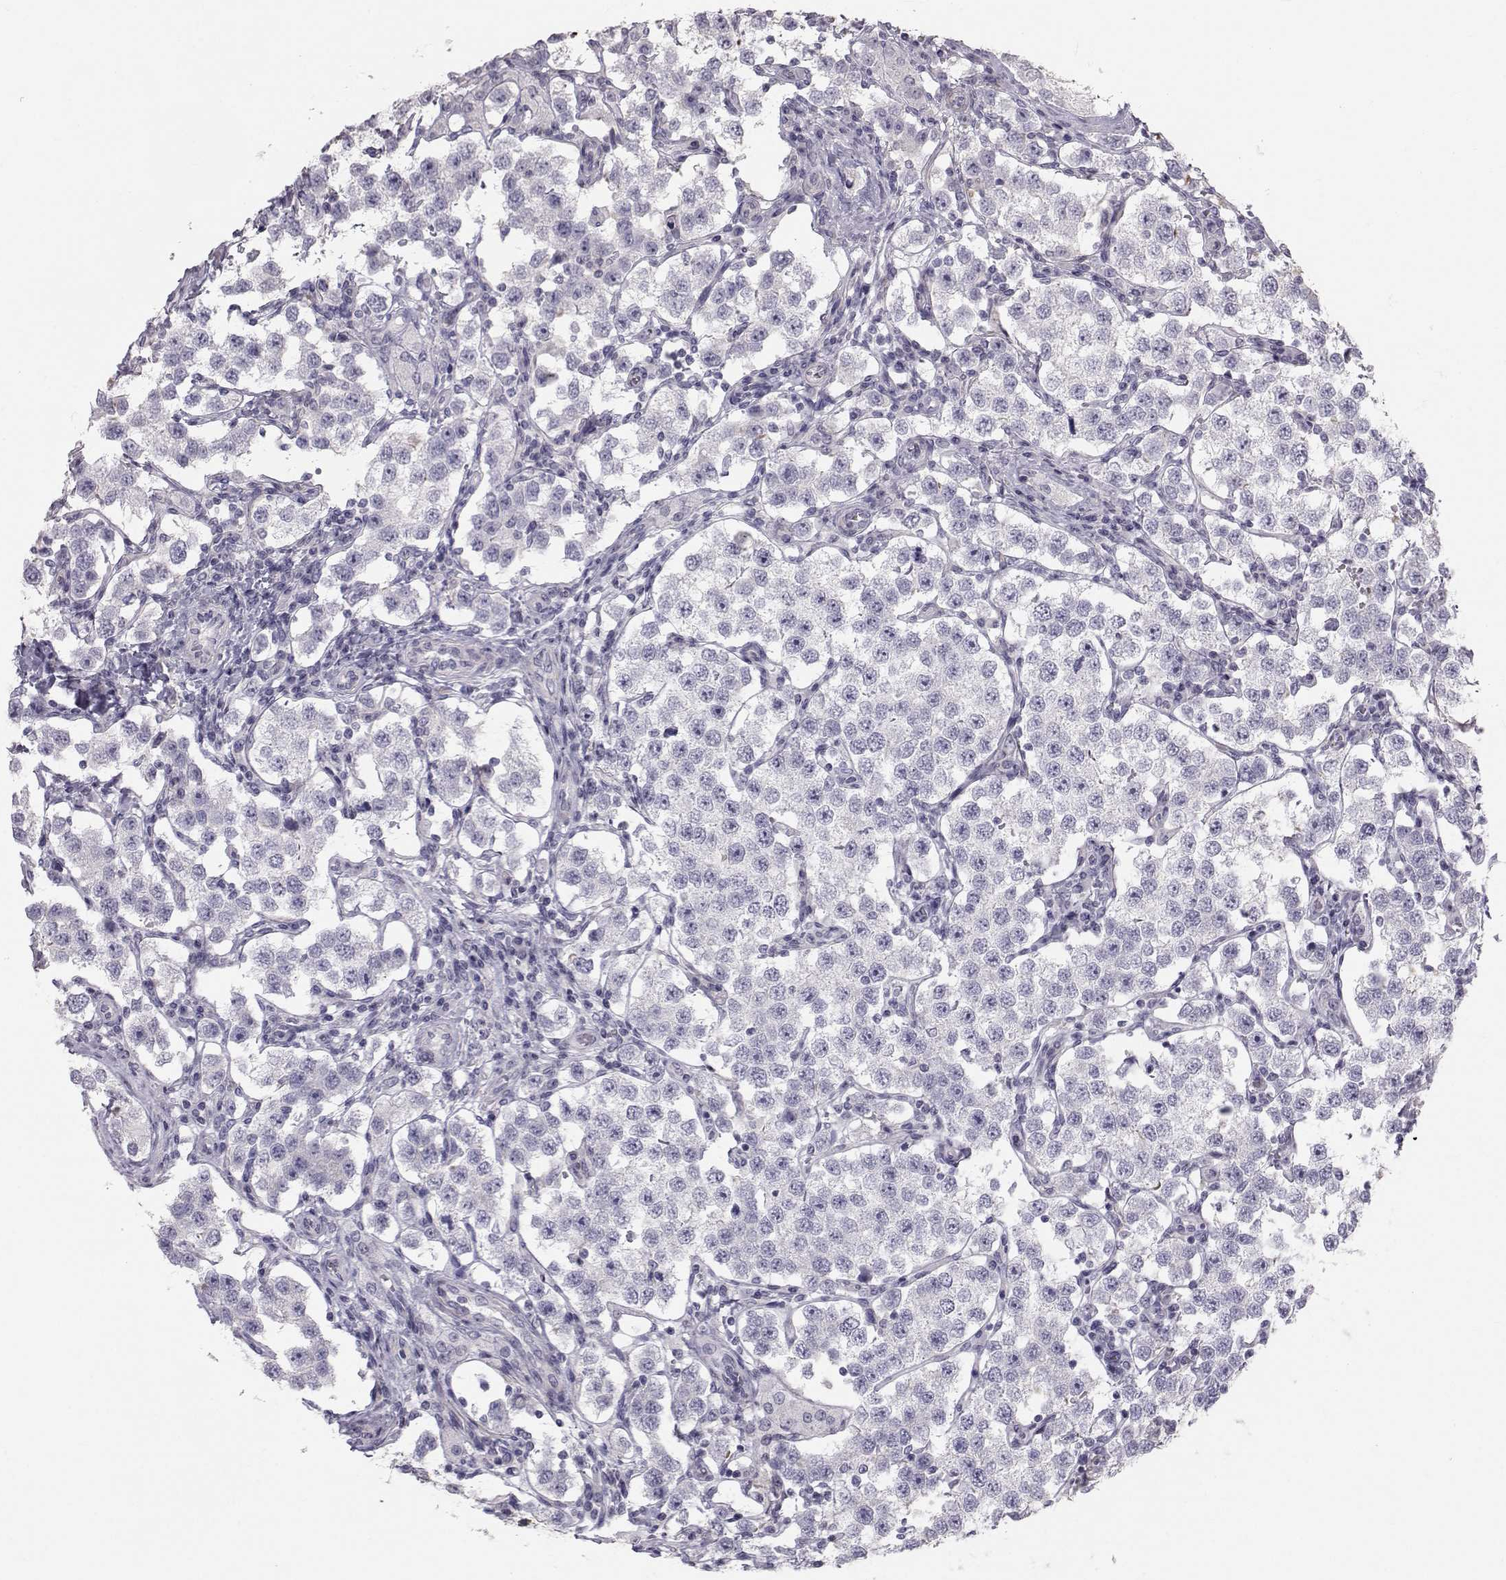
{"staining": {"intensity": "negative", "quantity": "none", "location": "none"}, "tissue": "testis cancer", "cell_type": "Tumor cells", "image_type": "cancer", "snomed": [{"axis": "morphology", "description": "Seminoma, NOS"}, {"axis": "topography", "description": "Testis"}], "caption": "Immunohistochemistry (IHC) photomicrograph of seminoma (testis) stained for a protein (brown), which shows no positivity in tumor cells.", "gene": "GARIN3", "patient": {"sex": "male", "age": 37}}